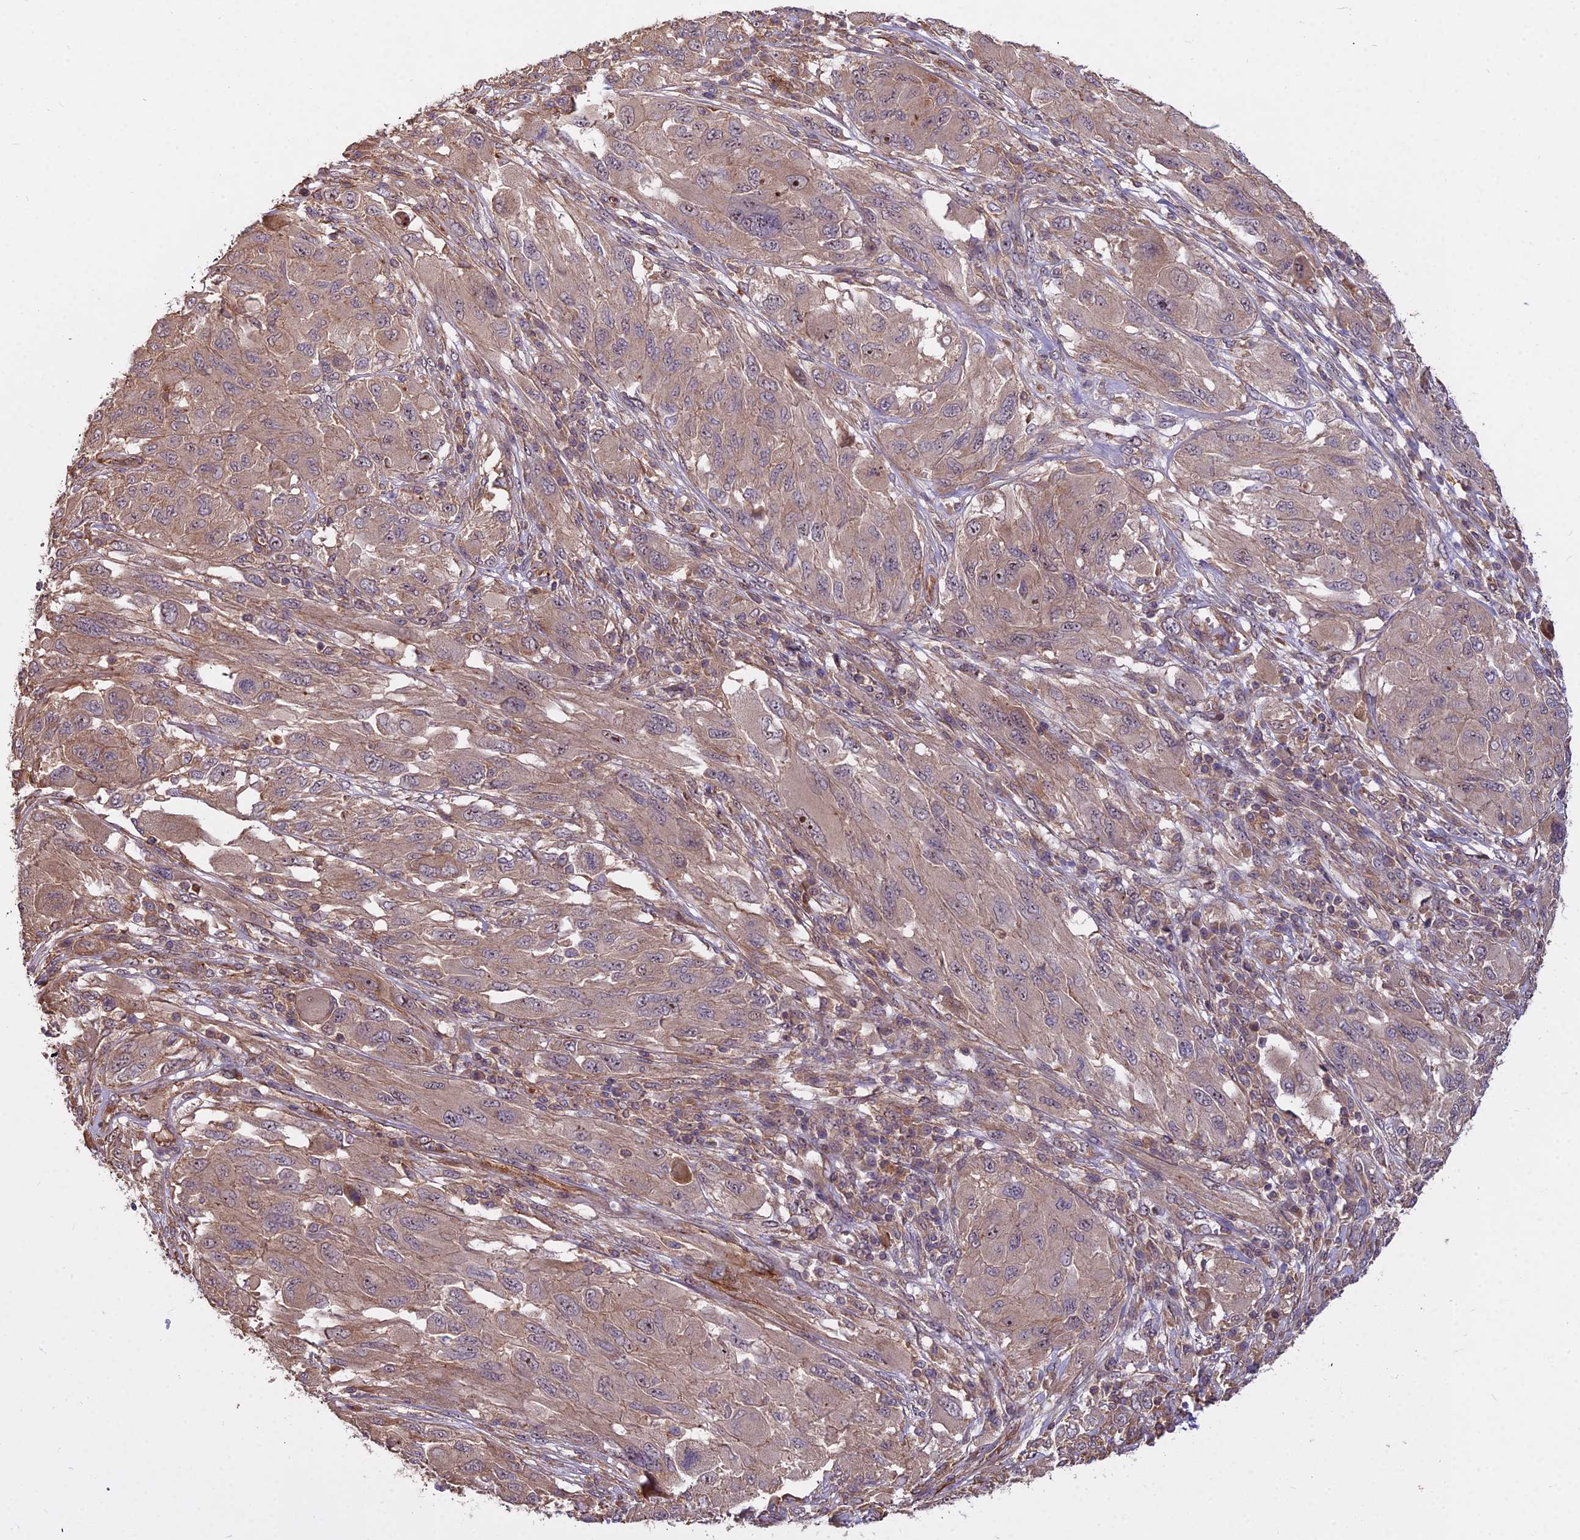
{"staining": {"intensity": "moderate", "quantity": ">75%", "location": "cytoplasmic/membranous,nuclear"}, "tissue": "melanoma", "cell_type": "Tumor cells", "image_type": "cancer", "snomed": [{"axis": "morphology", "description": "Malignant melanoma, NOS"}, {"axis": "topography", "description": "Skin"}], "caption": "Protein analysis of melanoma tissue demonstrates moderate cytoplasmic/membranous and nuclear staining in about >75% of tumor cells.", "gene": "TCEA3", "patient": {"sex": "female", "age": 91}}